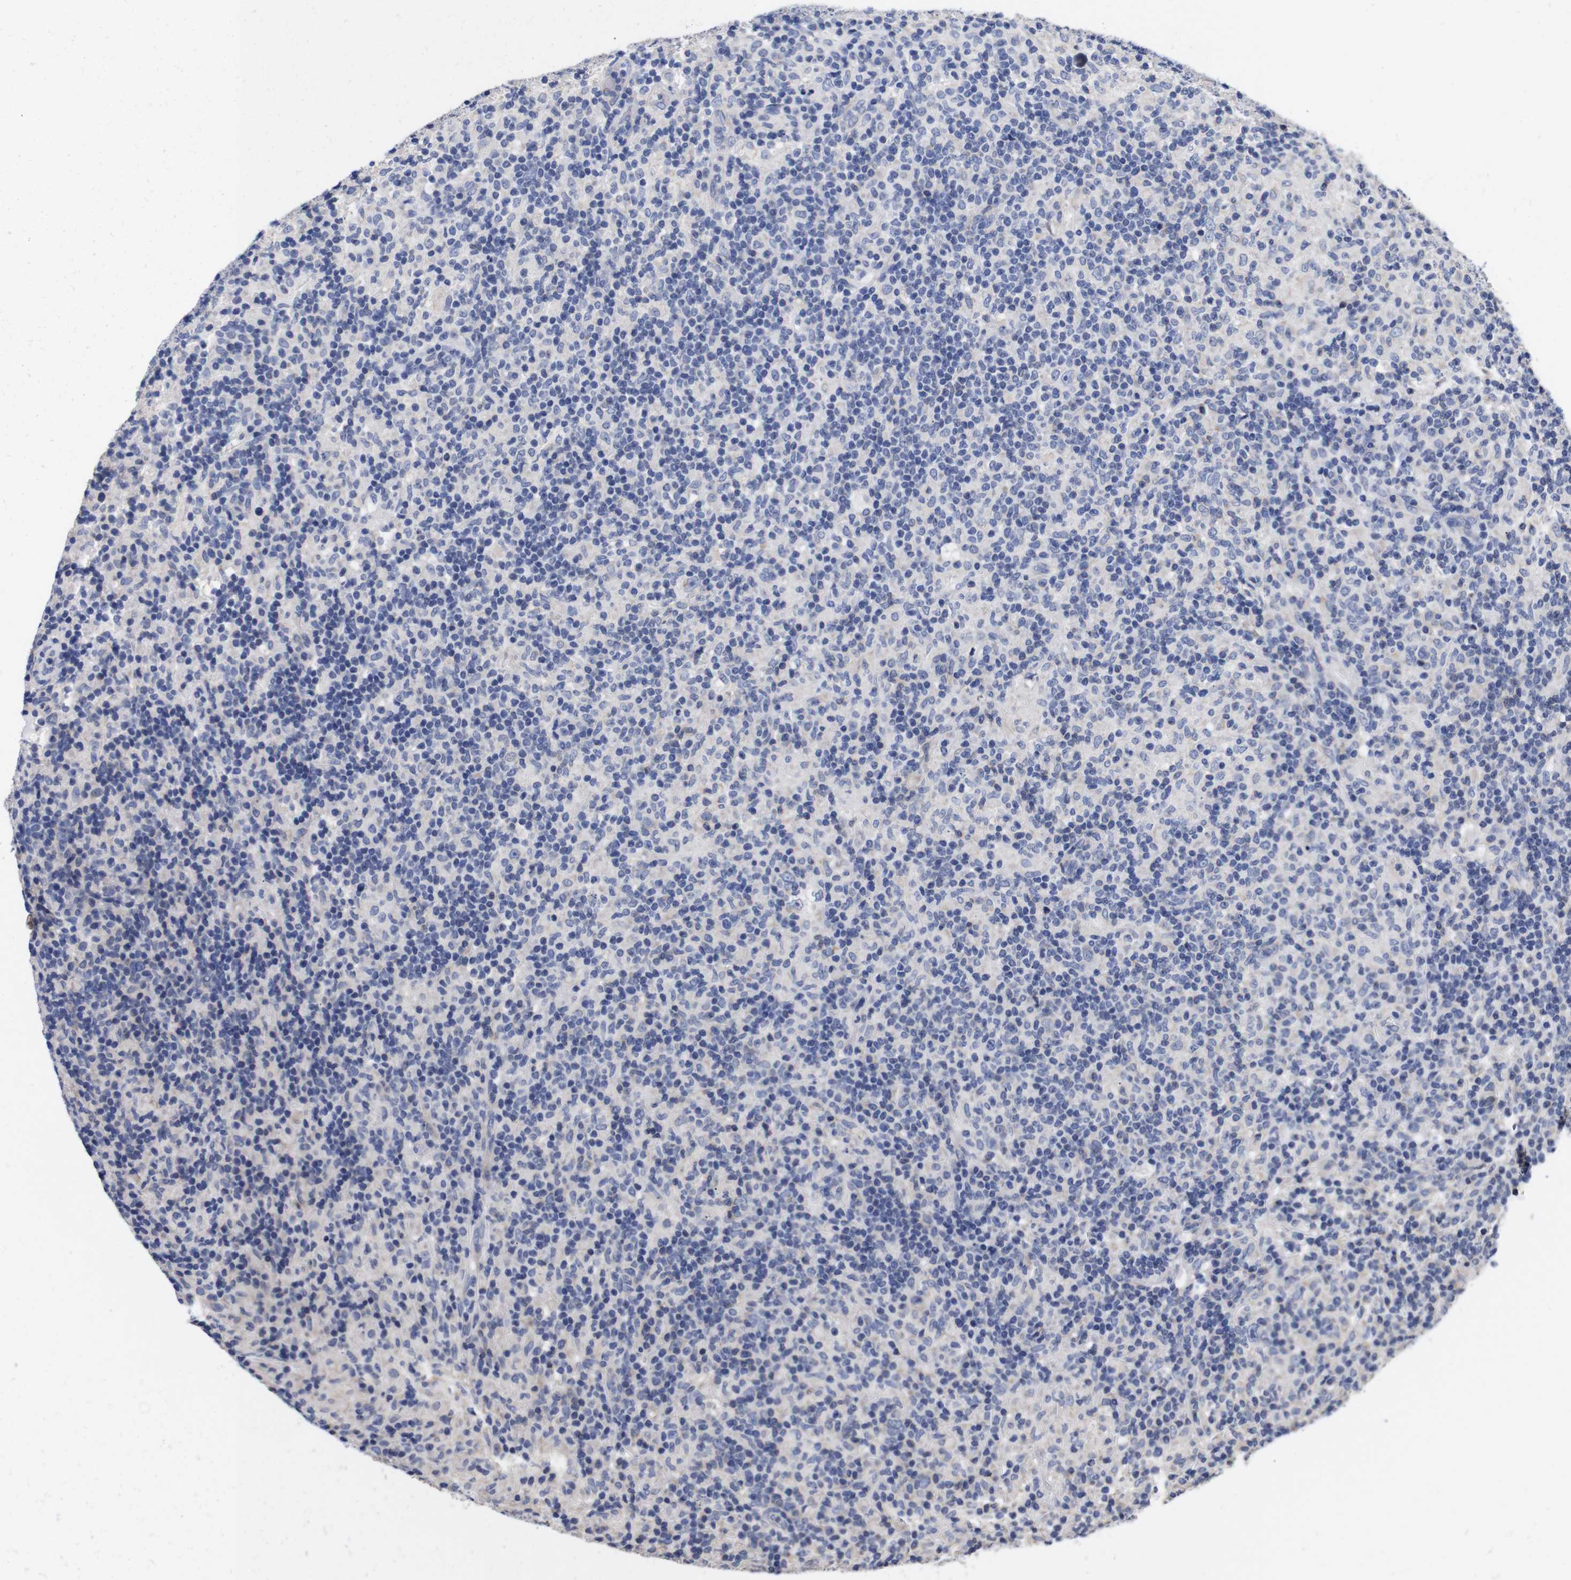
{"staining": {"intensity": "negative", "quantity": "none", "location": "none"}, "tissue": "lymphoma", "cell_type": "Tumor cells", "image_type": "cancer", "snomed": [{"axis": "morphology", "description": "Hodgkin's disease, NOS"}, {"axis": "topography", "description": "Lymph node"}], "caption": "DAB immunohistochemical staining of Hodgkin's disease displays no significant staining in tumor cells.", "gene": "OPN3", "patient": {"sex": "male", "age": 70}}